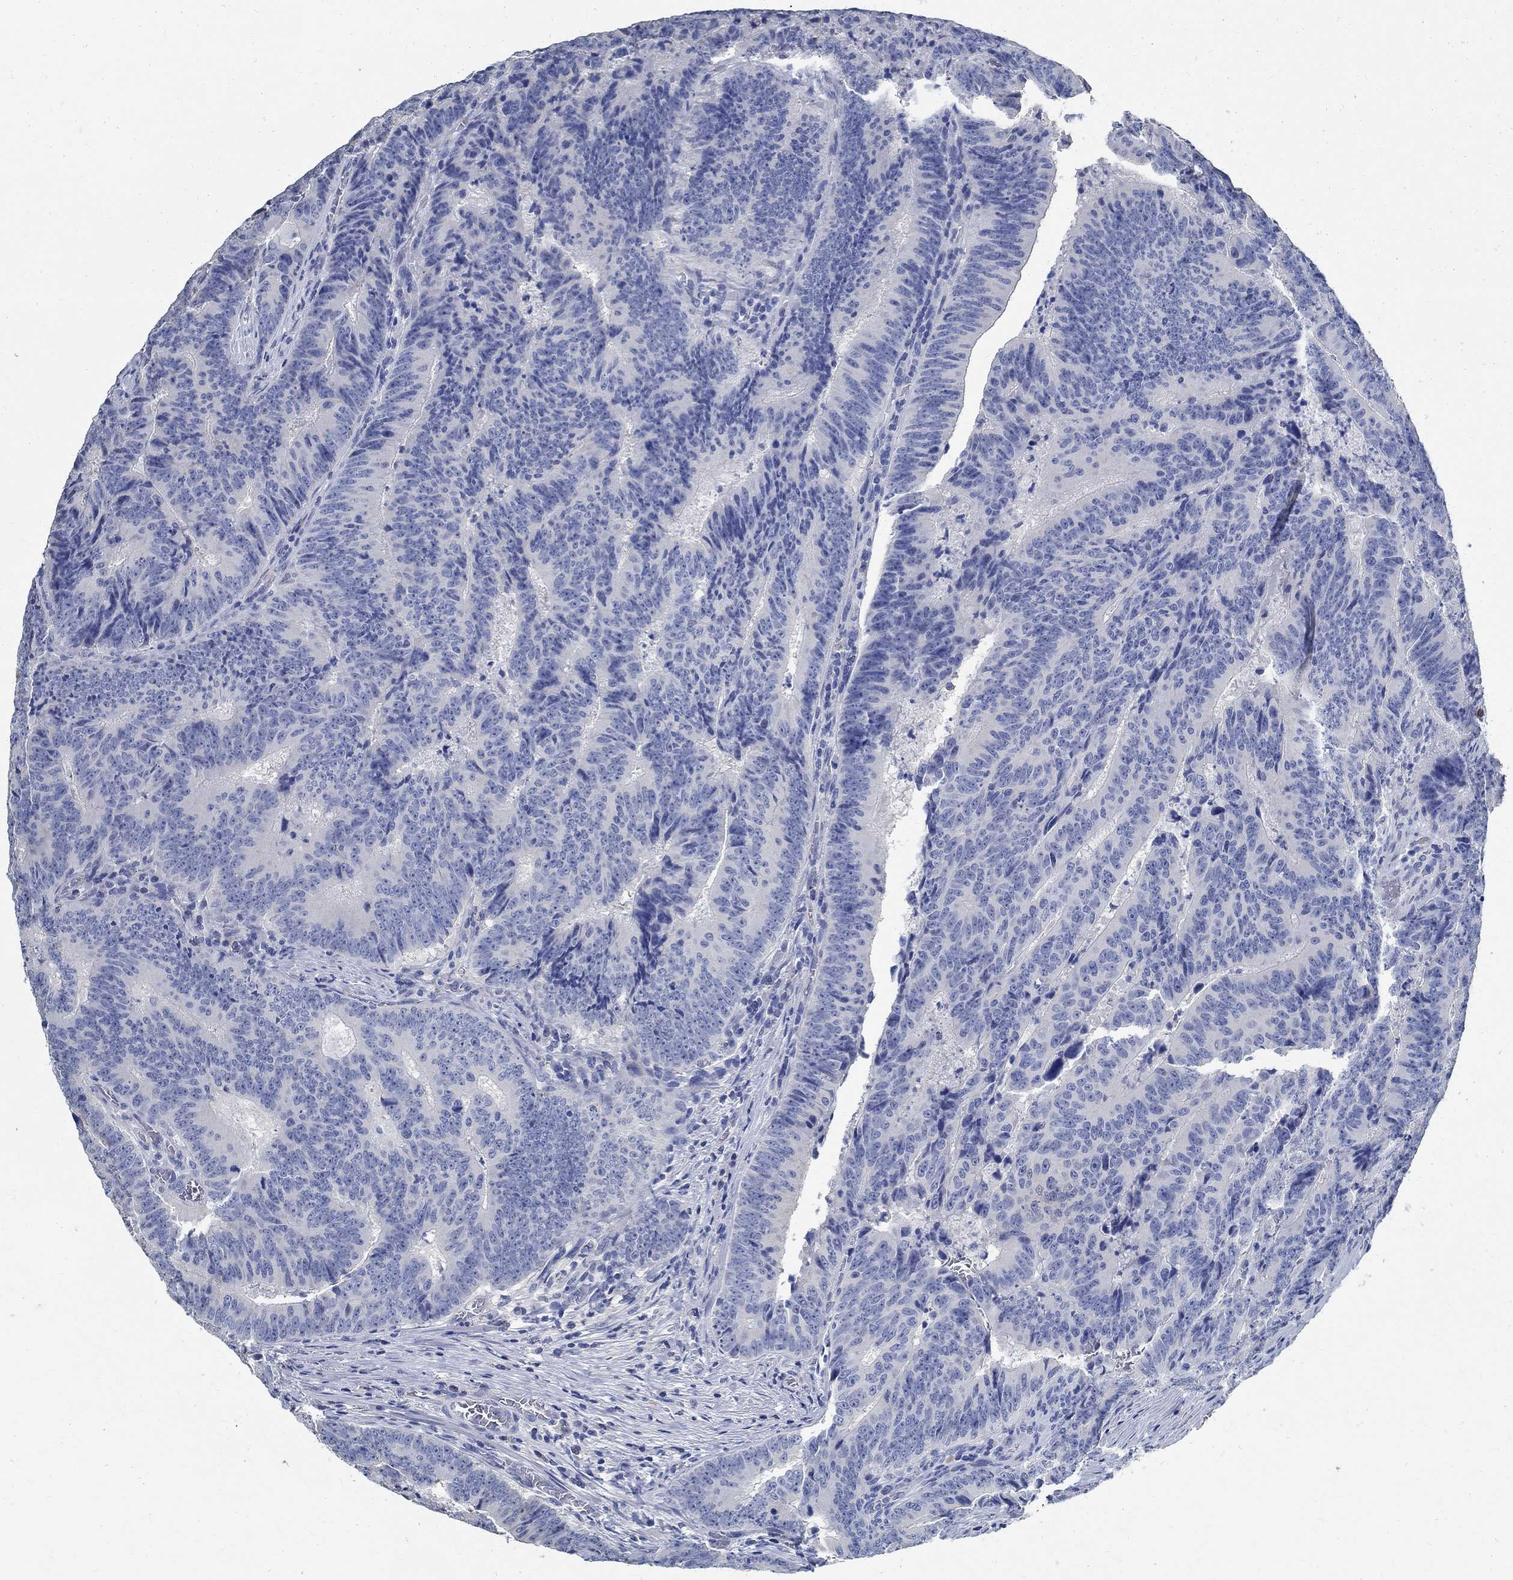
{"staining": {"intensity": "negative", "quantity": "none", "location": "none"}, "tissue": "colorectal cancer", "cell_type": "Tumor cells", "image_type": "cancer", "snomed": [{"axis": "morphology", "description": "Adenocarcinoma, NOS"}, {"axis": "topography", "description": "Colon"}], "caption": "The histopathology image exhibits no staining of tumor cells in colorectal cancer (adenocarcinoma).", "gene": "PRX", "patient": {"sex": "female", "age": 82}}